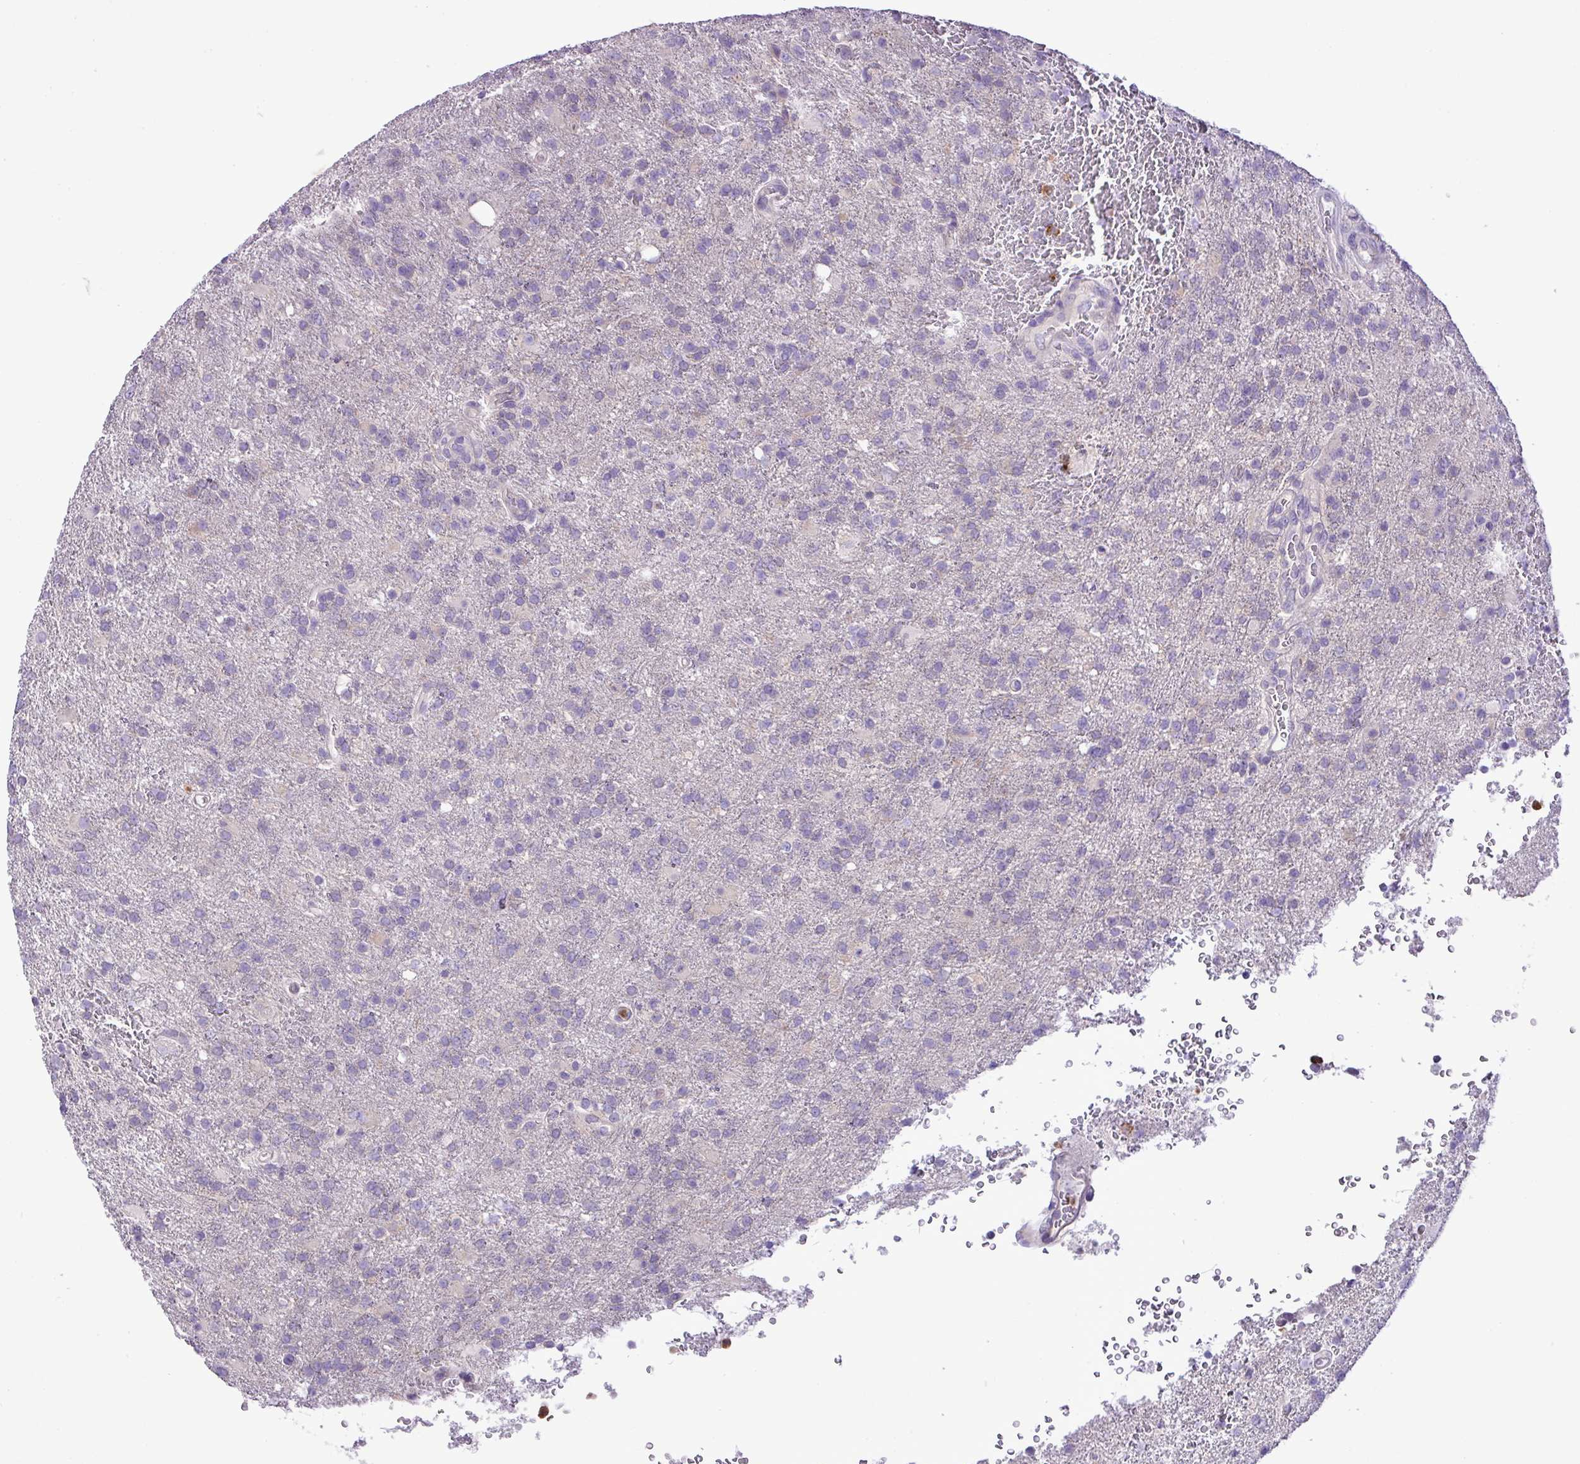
{"staining": {"intensity": "negative", "quantity": "none", "location": "none"}, "tissue": "glioma", "cell_type": "Tumor cells", "image_type": "cancer", "snomed": [{"axis": "morphology", "description": "Glioma, malignant, High grade"}, {"axis": "topography", "description": "Brain"}], "caption": "An immunohistochemistry (IHC) micrograph of malignant glioma (high-grade) is shown. There is no staining in tumor cells of malignant glioma (high-grade).", "gene": "ZSCAN5A", "patient": {"sex": "female", "age": 74}}